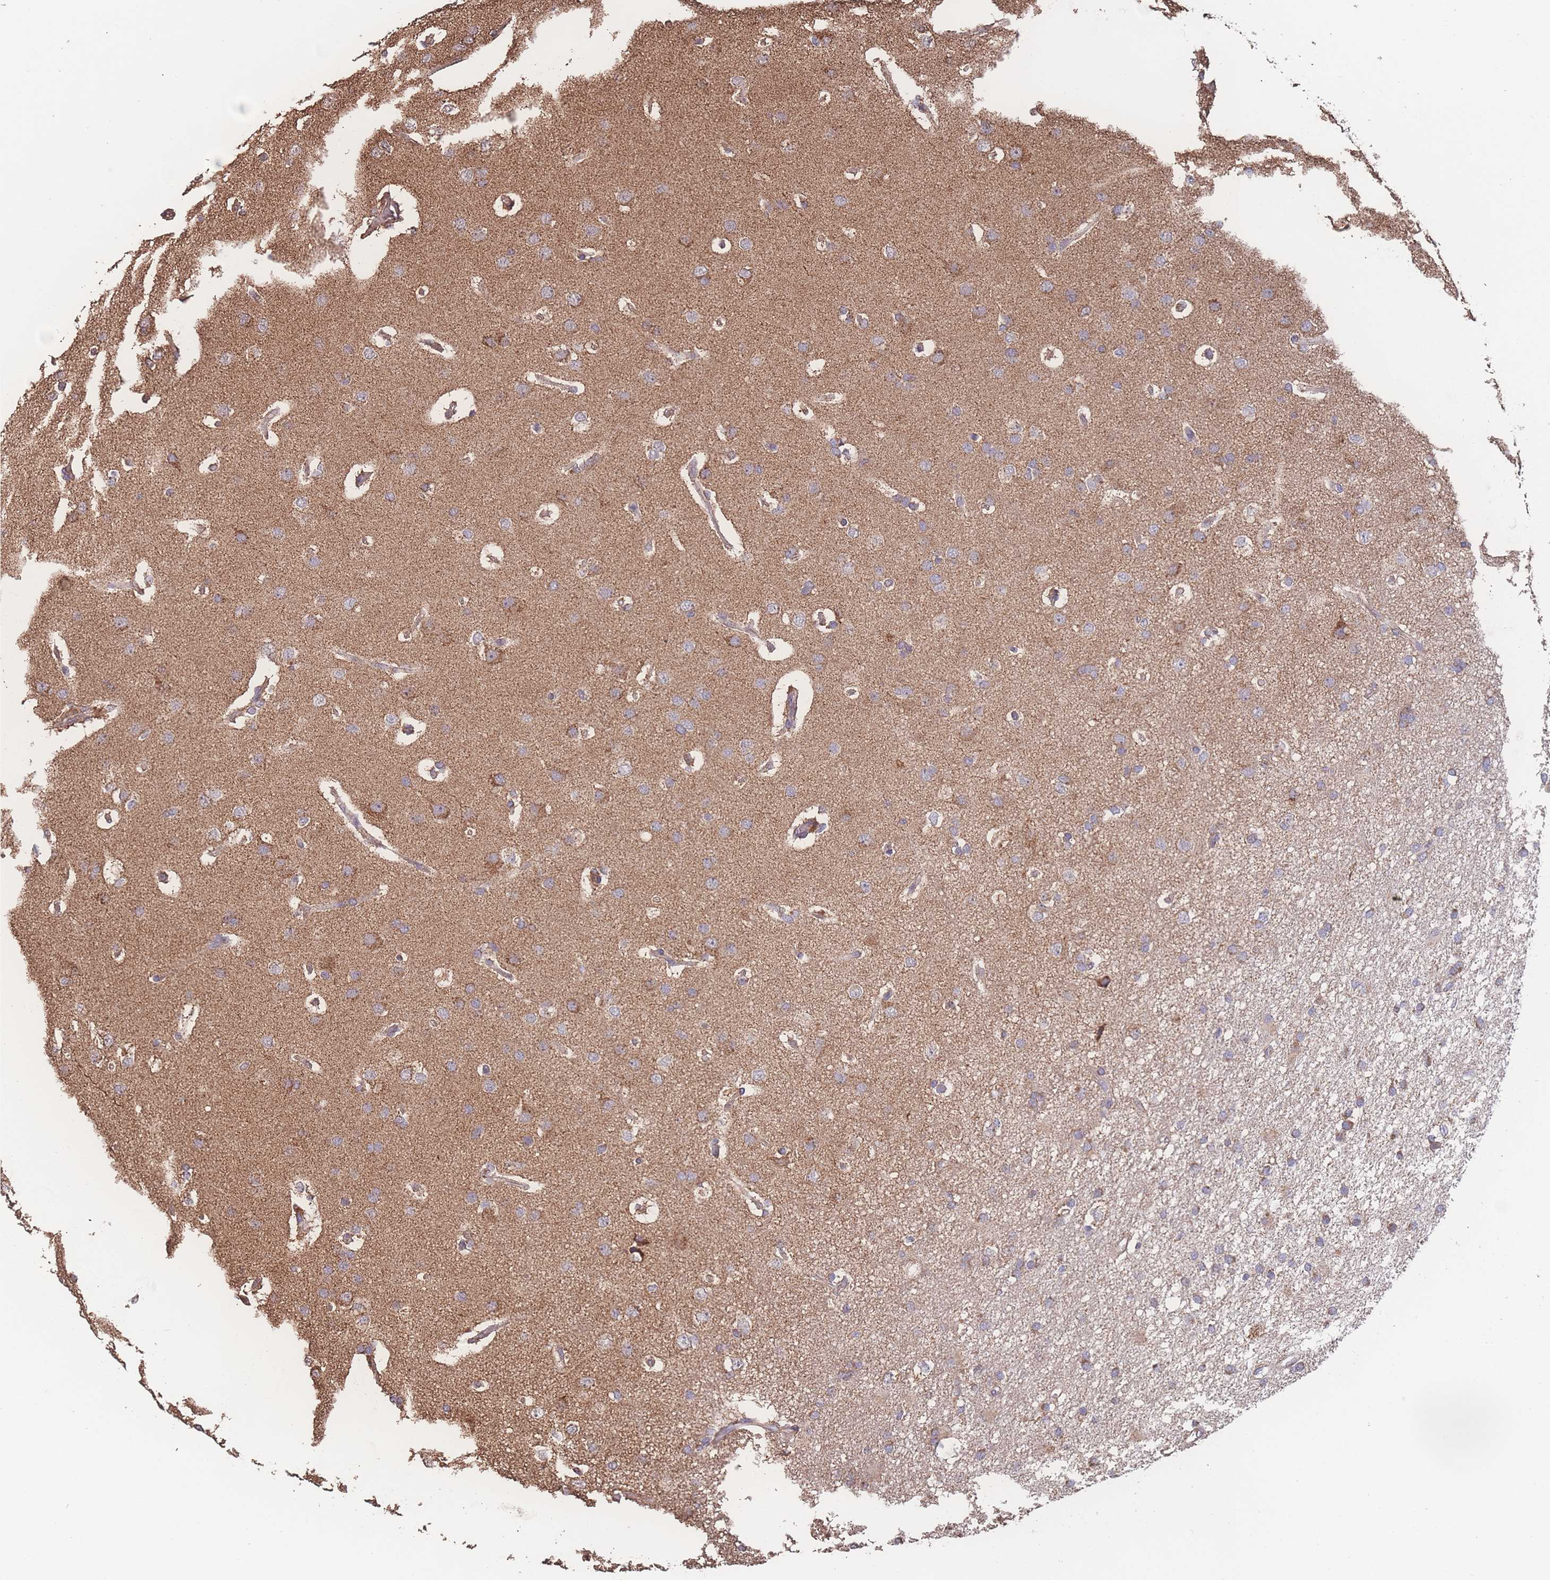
{"staining": {"intensity": "moderate", "quantity": "25%-75%", "location": "cytoplasmic/membranous"}, "tissue": "glioma", "cell_type": "Tumor cells", "image_type": "cancer", "snomed": [{"axis": "morphology", "description": "Glioma, malignant, High grade"}, {"axis": "topography", "description": "Brain"}], "caption": "This histopathology image displays immunohistochemistry staining of human glioma, with medium moderate cytoplasmic/membranous staining in approximately 25%-75% of tumor cells.", "gene": "SGSM3", "patient": {"sex": "male", "age": 77}}